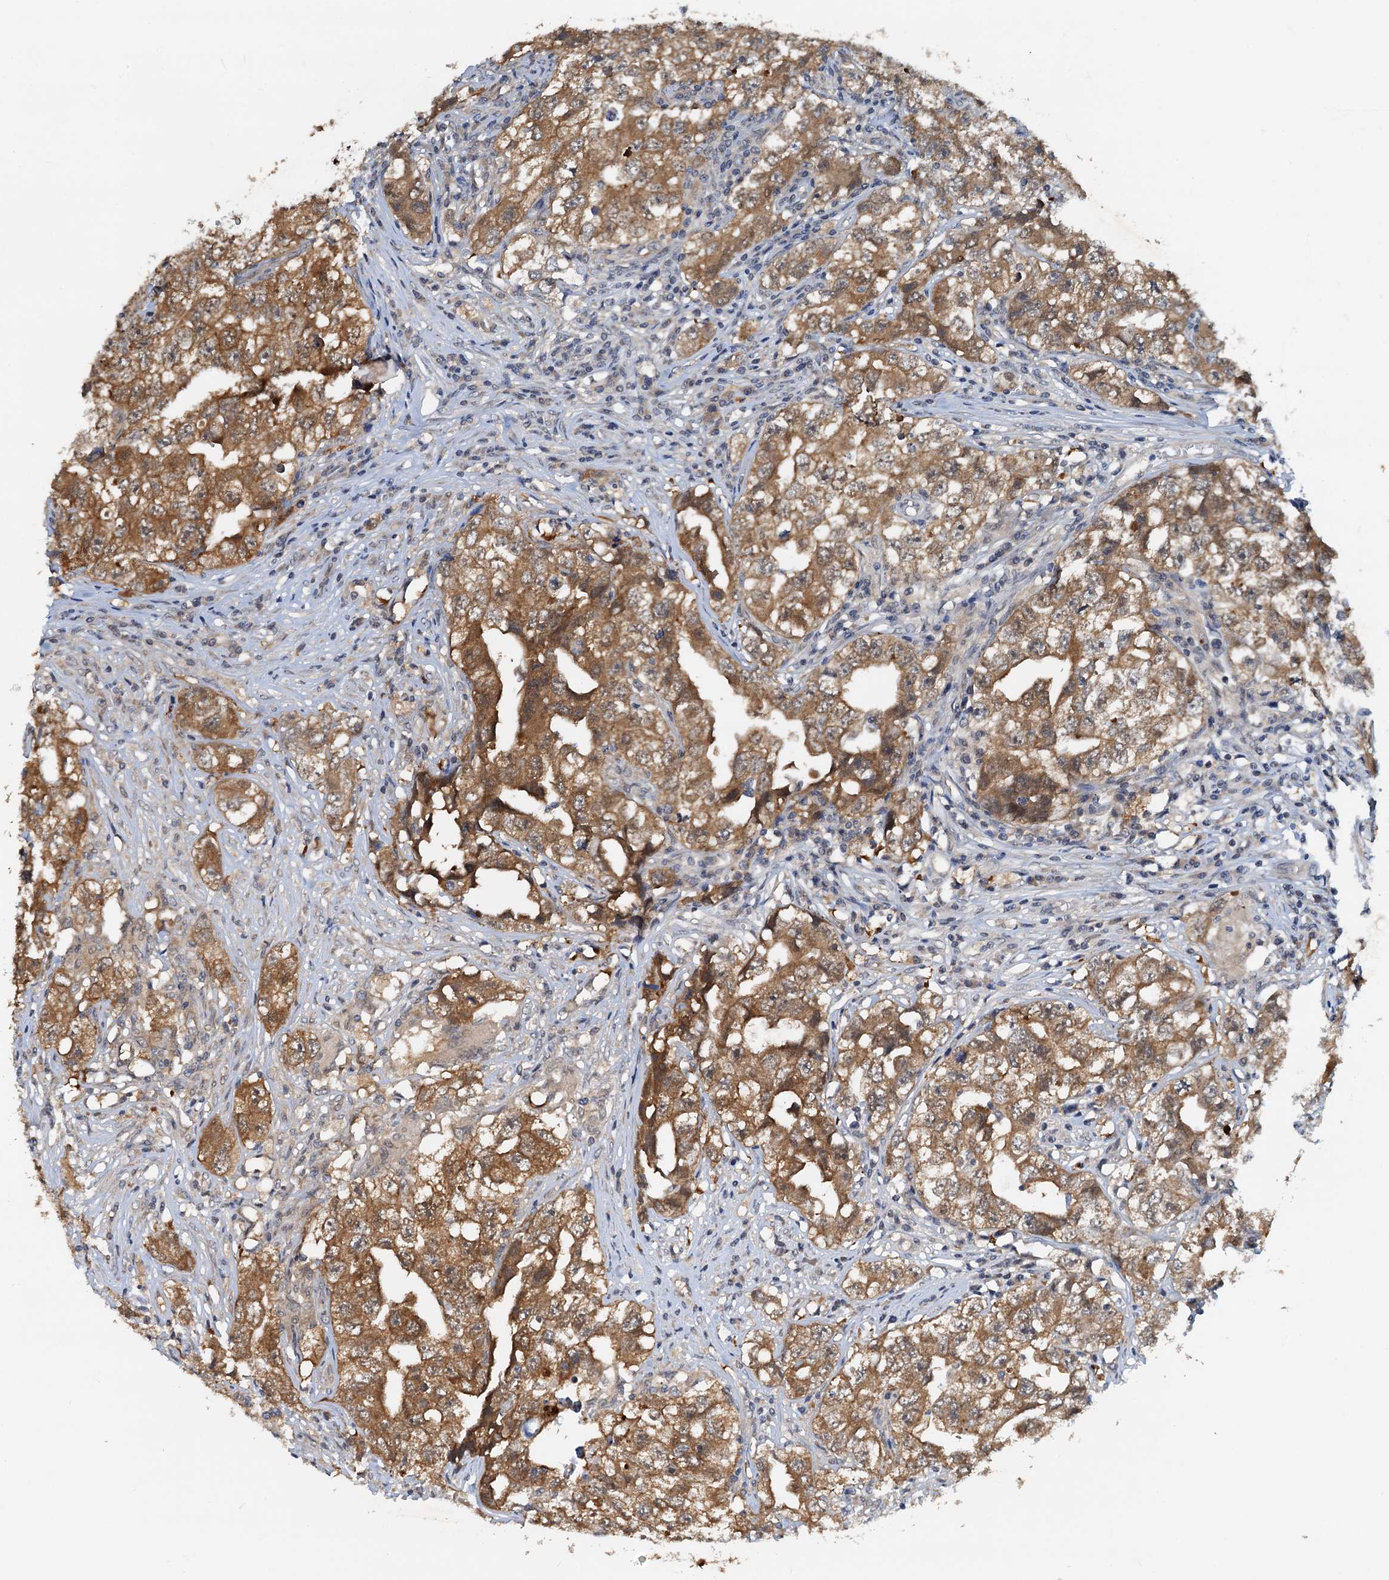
{"staining": {"intensity": "strong", "quantity": ">75%", "location": "cytoplasmic/membranous"}, "tissue": "testis cancer", "cell_type": "Tumor cells", "image_type": "cancer", "snomed": [{"axis": "morphology", "description": "Seminoma, NOS"}, {"axis": "morphology", "description": "Carcinoma, Embryonal, NOS"}, {"axis": "topography", "description": "Testis"}], "caption": "The photomicrograph reveals staining of testis embryonal carcinoma, revealing strong cytoplasmic/membranous protein positivity (brown color) within tumor cells. (Brightfield microscopy of DAB IHC at high magnification).", "gene": "PTGES3", "patient": {"sex": "male", "age": 43}}